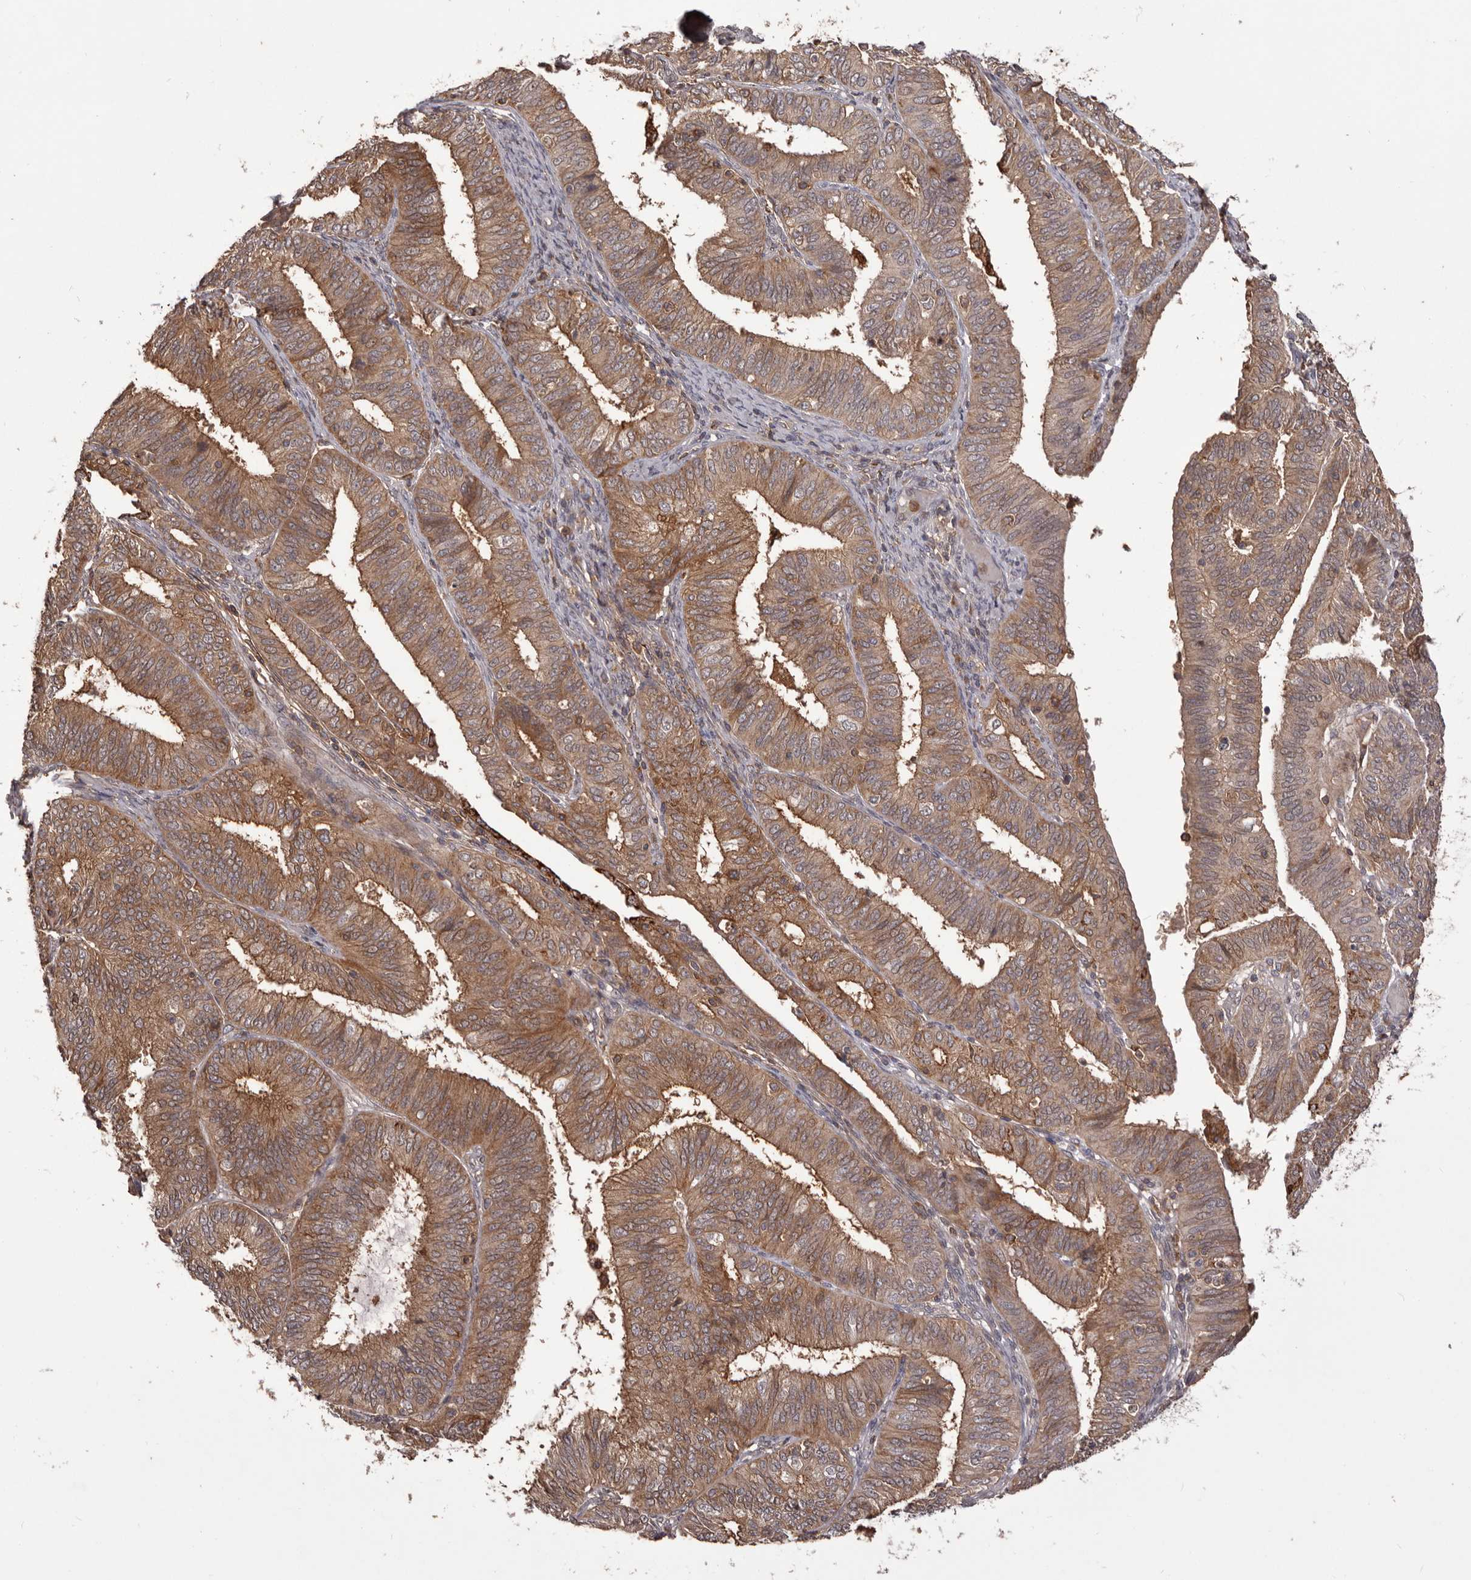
{"staining": {"intensity": "moderate", "quantity": ">75%", "location": "cytoplasmic/membranous"}, "tissue": "endometrial cancer", "cell_type": "Tumor cells", "image_type": "cancer", "snomed": [{"axis": "morphology", "description": "Adenocarcinoma, NOS"}, {"axis": "topography", "description": "Endometrium"}], "caption": "The micrograph demonstrates a brown stain indicating the presence of a protein in the cytoplasmic/membranous of tumor cells in endometrial cancer (adenocarcinoma).", "gene": "GLIPR2", "patient": {"sex": "female", "age": 51}}